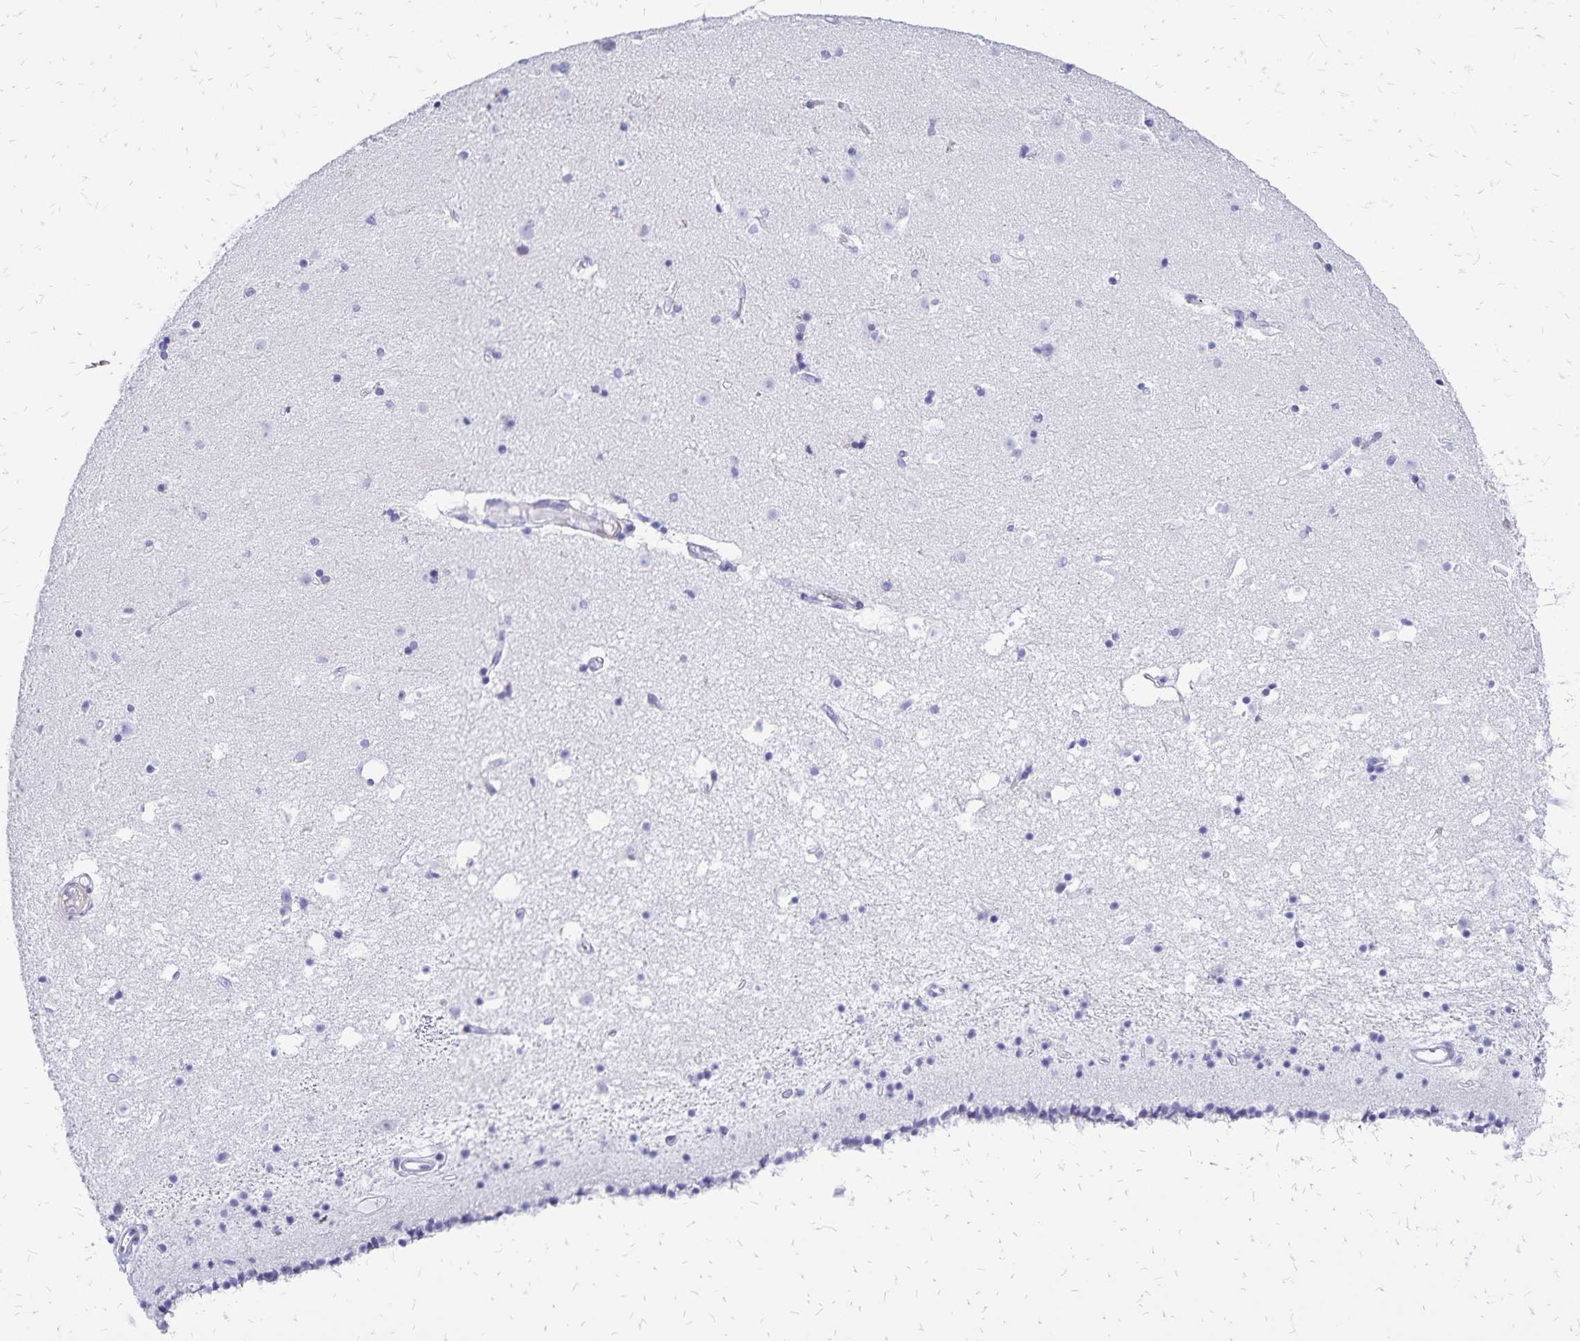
{"staining": {"intensity": "negative", "quantity": "none", "location": "none"}, "tissue": "caudate", "cell_type": "Glial cells", "image_type": "normal", "snomed": [{"axis": "morphology", "description": "Normal tissue, NOS"}, {"axis": "topography", "description": "Lateral ventricle wall"}], "caption": "An immunohistochemistry histopathology image of normal caudate is shown. There is no staining in glial cells of caudate.", "gene": "HMGB3", "patient": {"sex": "female", "age": 71}}